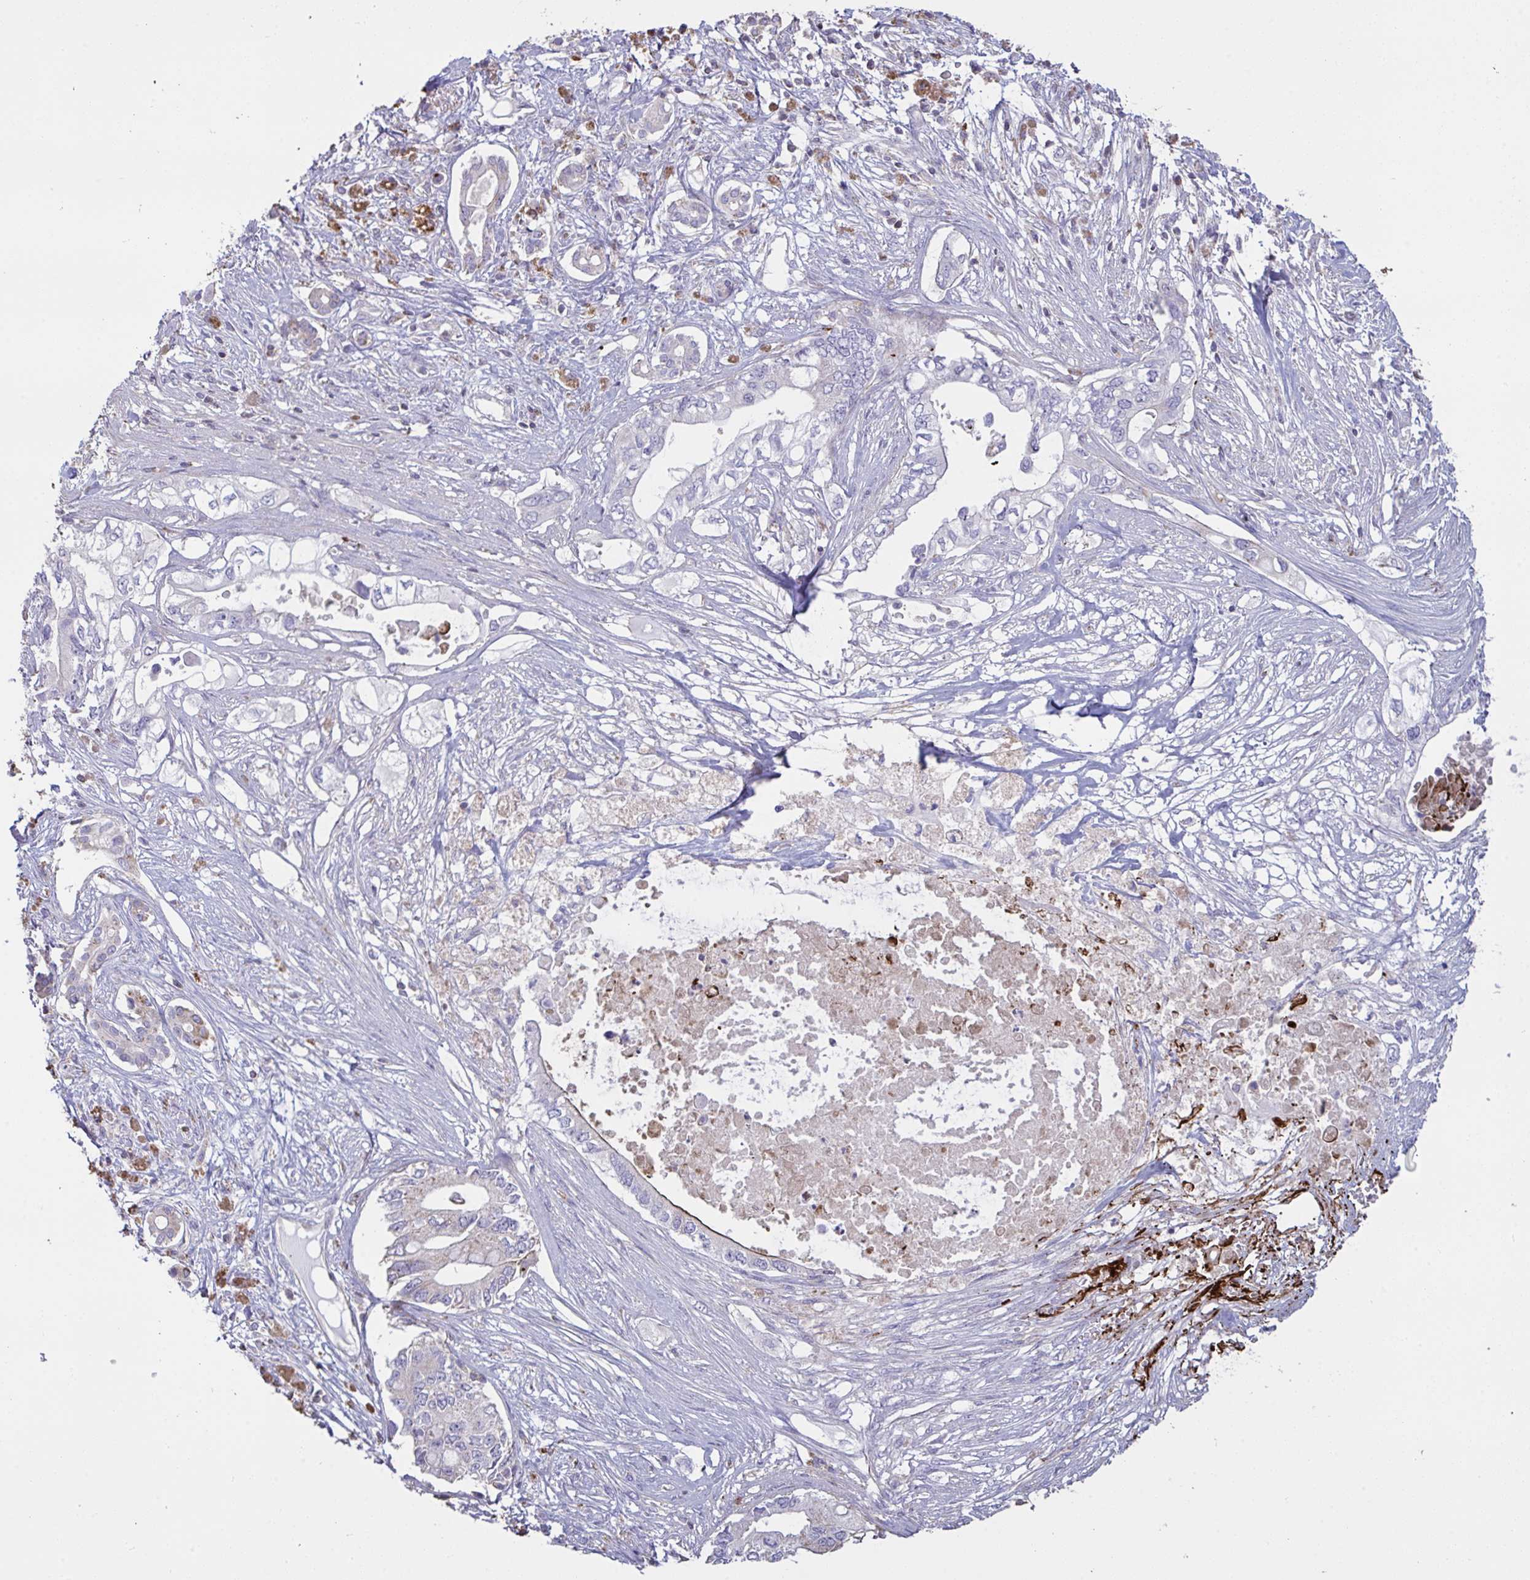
{"staining": {"intensity": "negative", "quantity": "none", "location": "none"}, "tissue": "pancreatic cancer", "cell_type": "Tumor cells", "image_type": "cancer", "snomed": [{"axis": "morphology", "description": "Adenocarcinoma, NOS"}, {"axis": "topography", "description": "Pancreas"}], "caption": "IHC histopathology image of neoplastic tissue: pancreatic cancer stained with DAB shows no significant protein staining in tumor cells. (DAB (3,3'-diaminobenzidine) IHC visualized using brightfield microscopy, high magnification).", "gene": "MICOS10", "patient": {"sex": "female", "age": 63}}